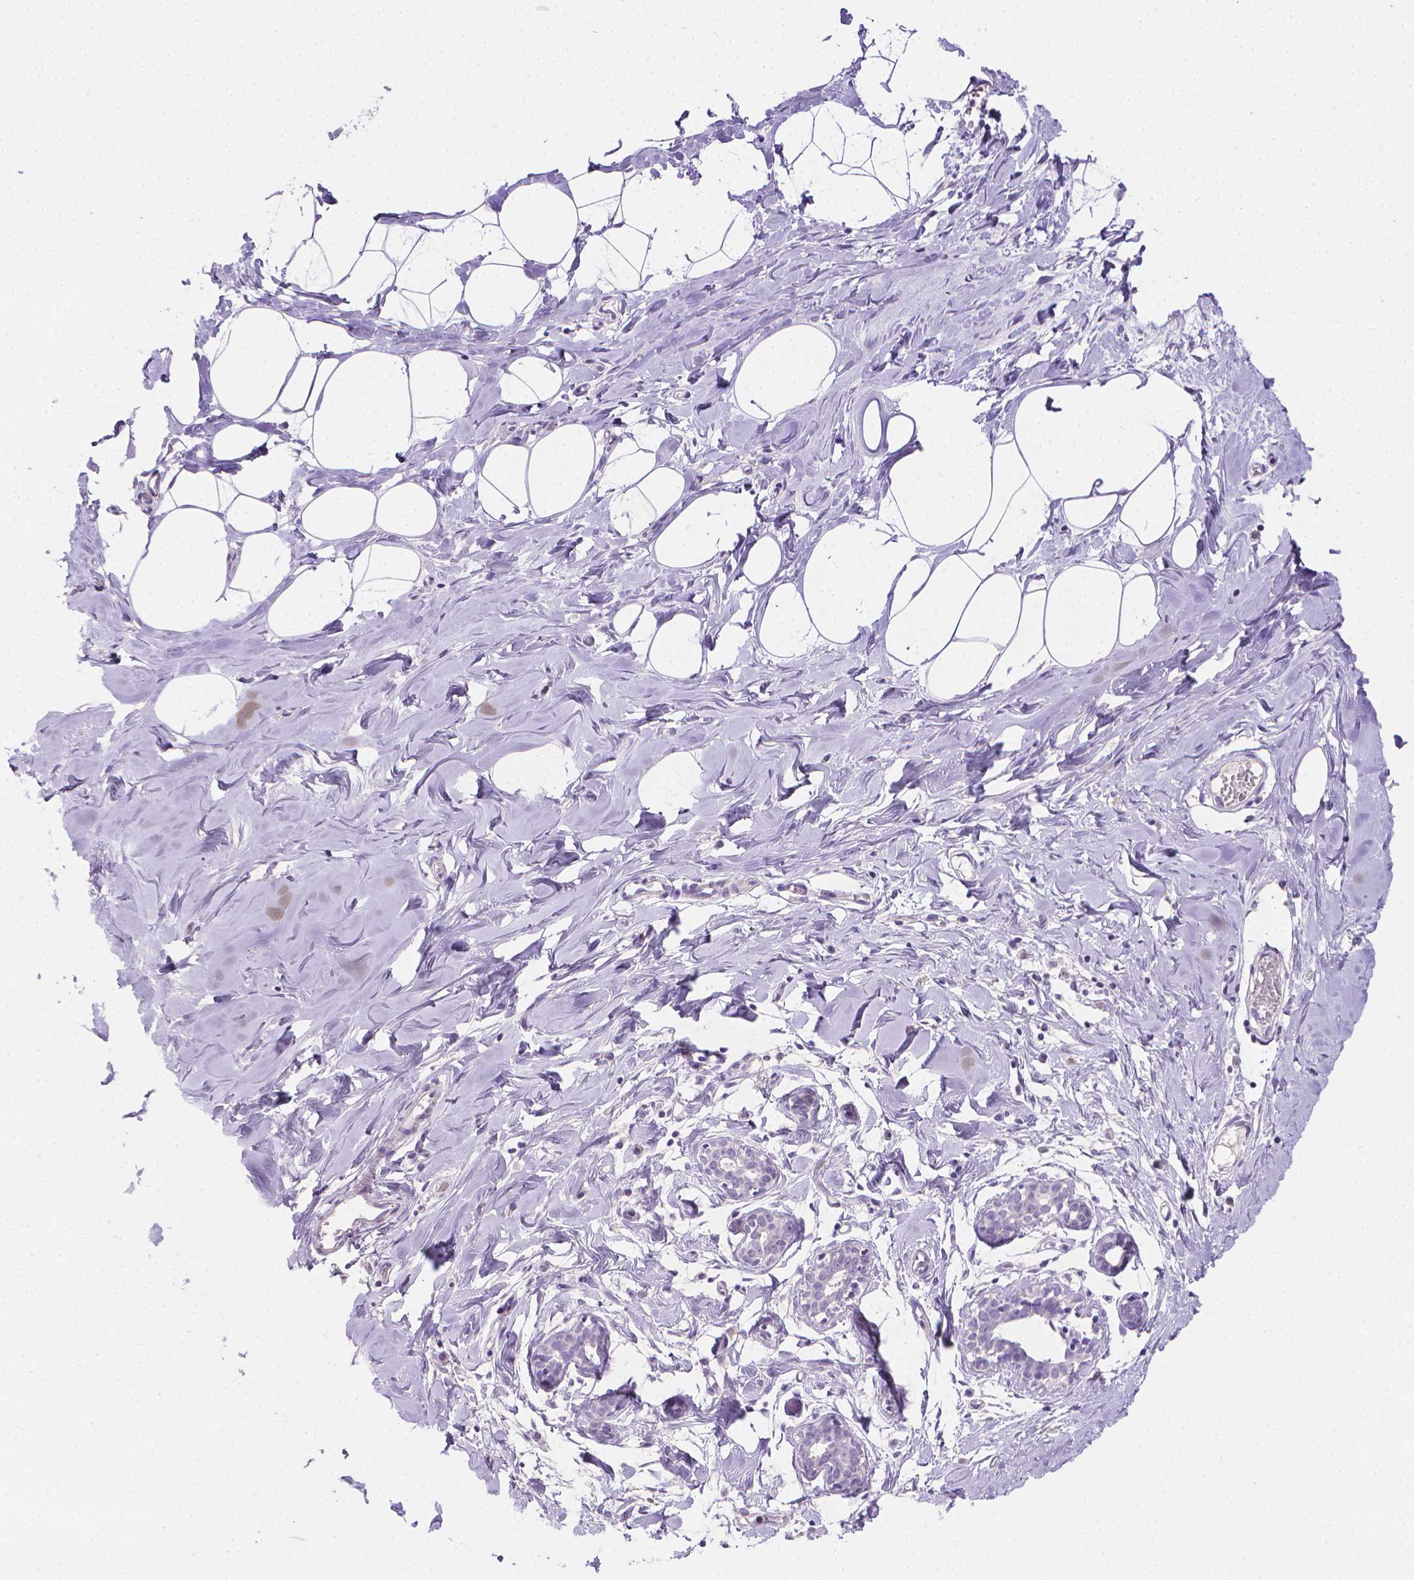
{"staining": {"intensity": "negative", "quantity": "none", "location": "none"}, "tissue": "breast", "cell_type": "Adipocytes", "image_type": "normal", "snomed": [{"axis": "morphology", "description": "Normal tissue, NOS"}, {"axis": "topography", "description": "Breast"}], "caption": "Immunohistochemistry histopathology image of benign breast stained for a protein (brown), which demonstrates no positivity in adipocytes. (DAB immunohistochemistry visualized using brightfield microscopy, high magnification).", "gene": "TNNI2", "patient": {"sex": "female", "age": 27}}